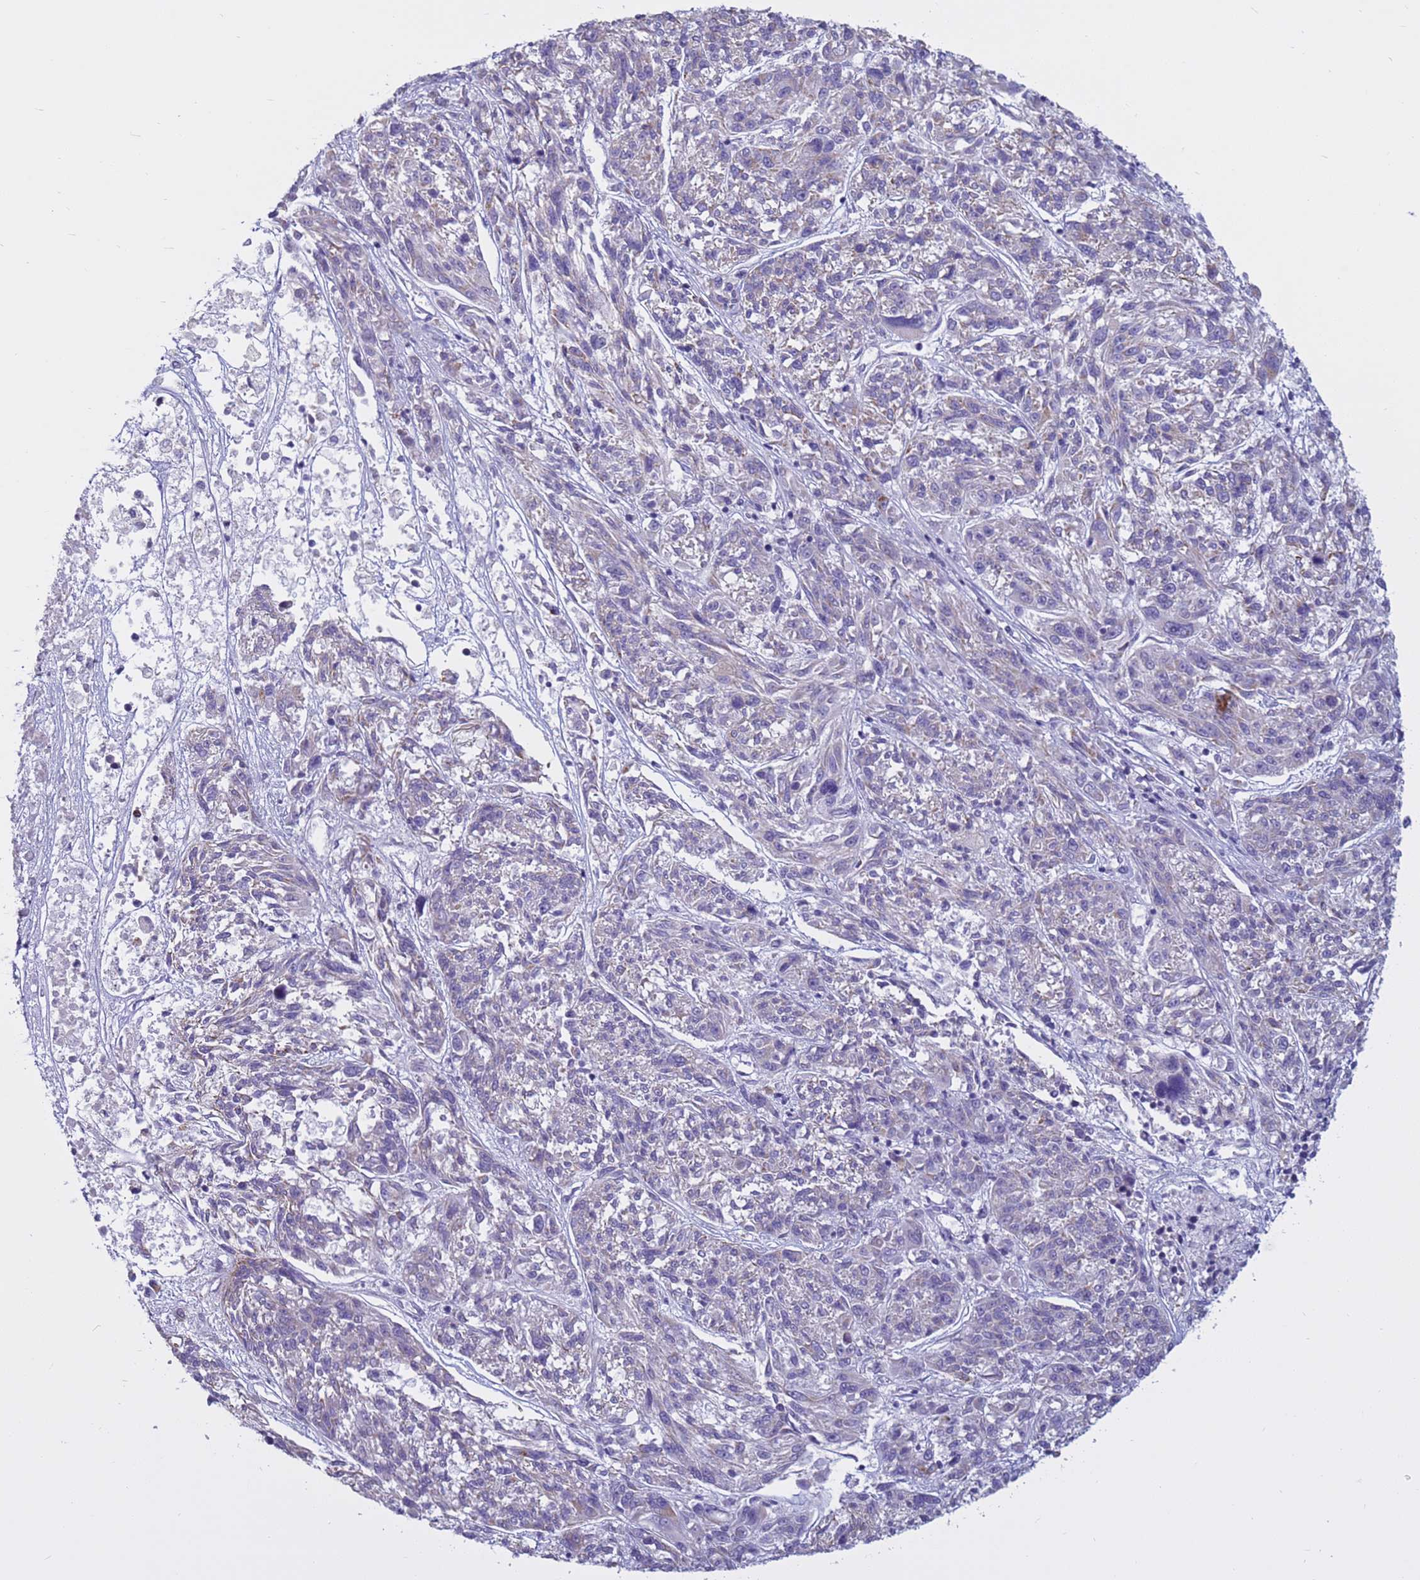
{"staining": {"intensity": "weak", "quantity": "<25%", "location": "cytoplasmic/membranous"}, "tissue": "melanoma", "cell_type": "Tumor cells", "image_type": "cancer", "snomed": [{"axis": "morphology", "description": "Malignant melanoma, NOS"}, {"axis": "topography", "description": "Skin"}], "caption": "This micrograph is of melanoma stained with immunohistochemistry to label a protein in brown with the nuclei are counter-stained blue. There is no staining in tumor cells.", "gene": "CDK2AP2", "patient": {"sex": "male", "age": 53}}